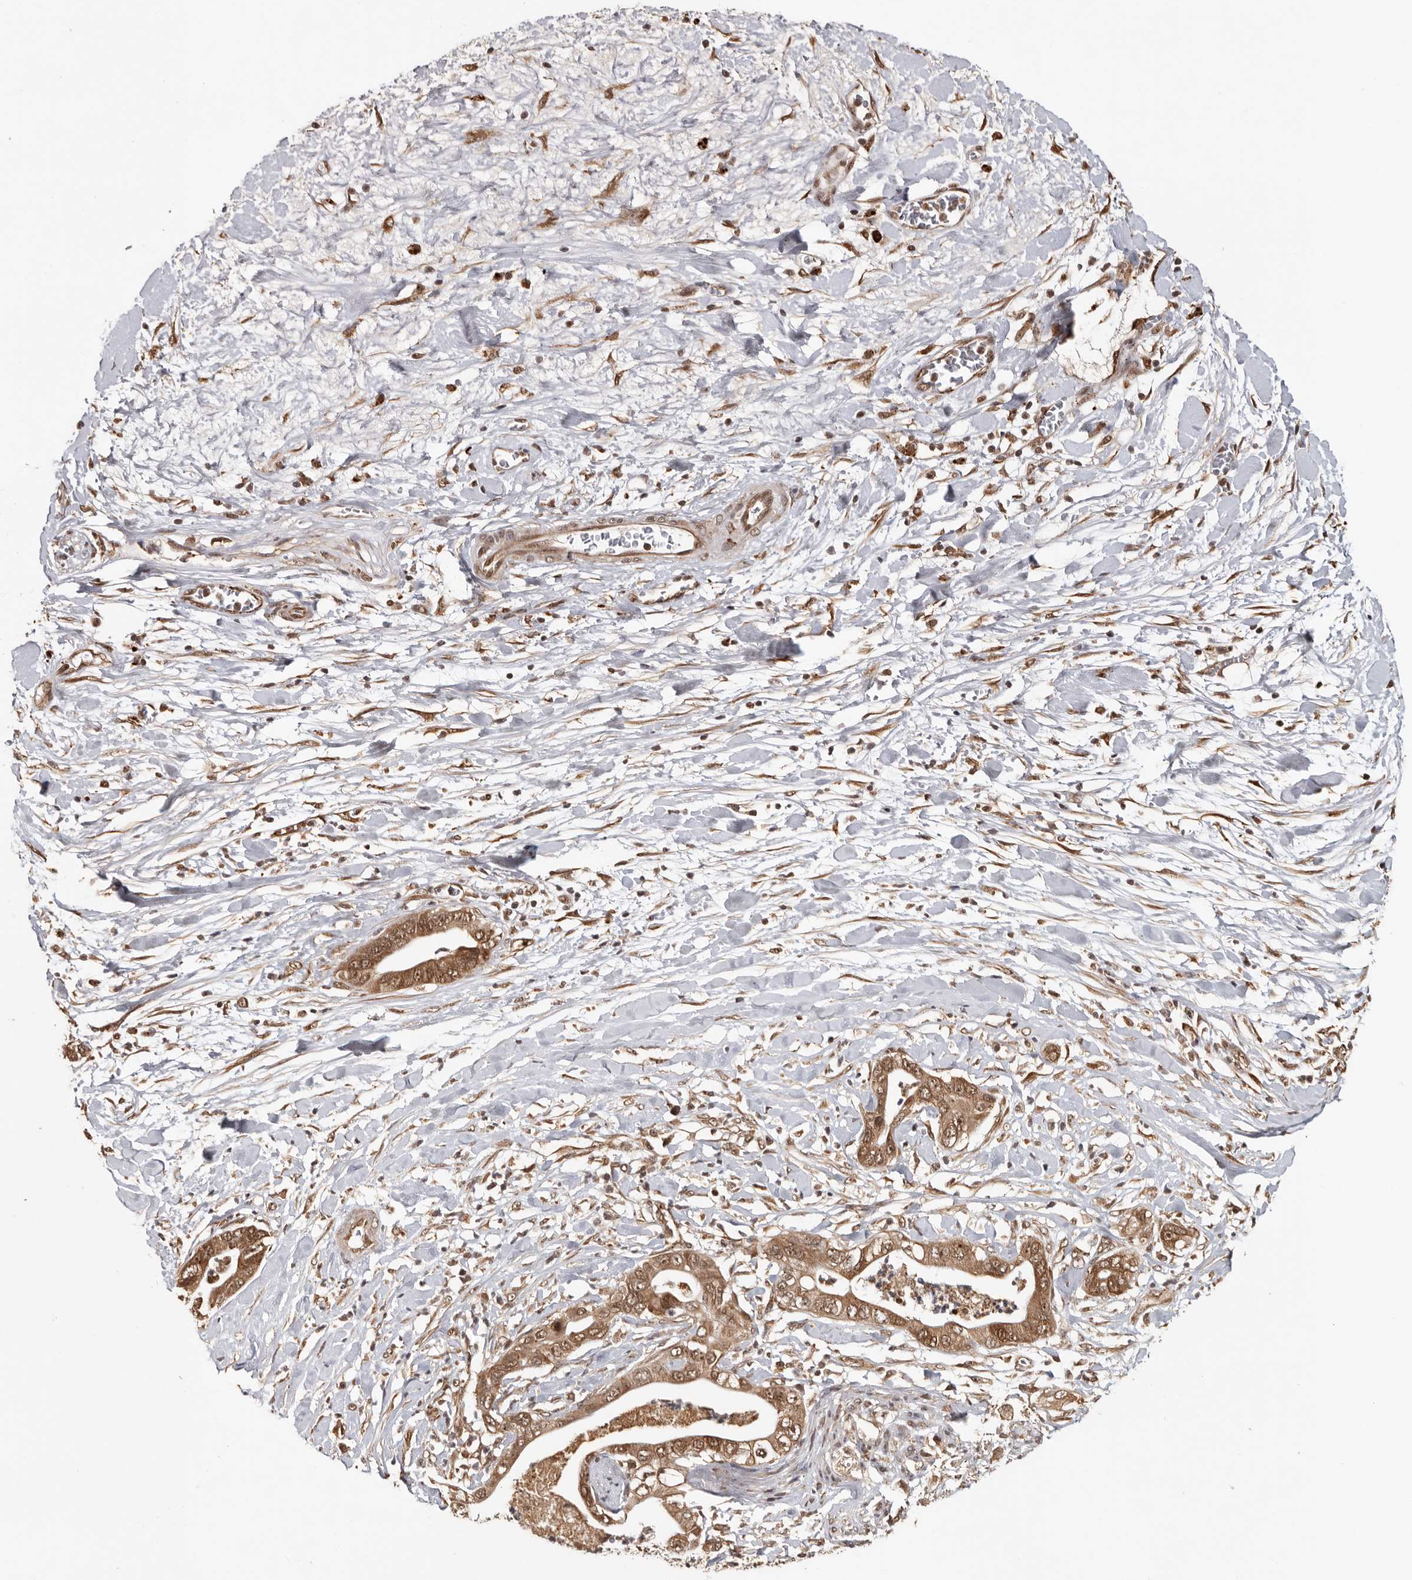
{"staining": {"intensity": "moderate", "quantity": ">75%", "location": "cytoplasmic/membranous,nuclear"}, "tissue": "pancreatic cancer", "cell_type": "Tumor cells", "image_type": "cancer", "snomed": [{"axis": "morphology", "description": "Adenocarcinoma, NOS"}, {"axis": "topography", "description": "Pancreas"}], "caption": "Pancreatic cancer stained with DAB immunohistochemistry shows medium levels of moderate cytoplasmic/membranous and nuclear expression in approximately >75% of tumor cells. The protein of interest is shown in brown color, while the nuclei are stained blue.", "gene": "ZNF83", "patient": {"sex": "female", "age": 78}}